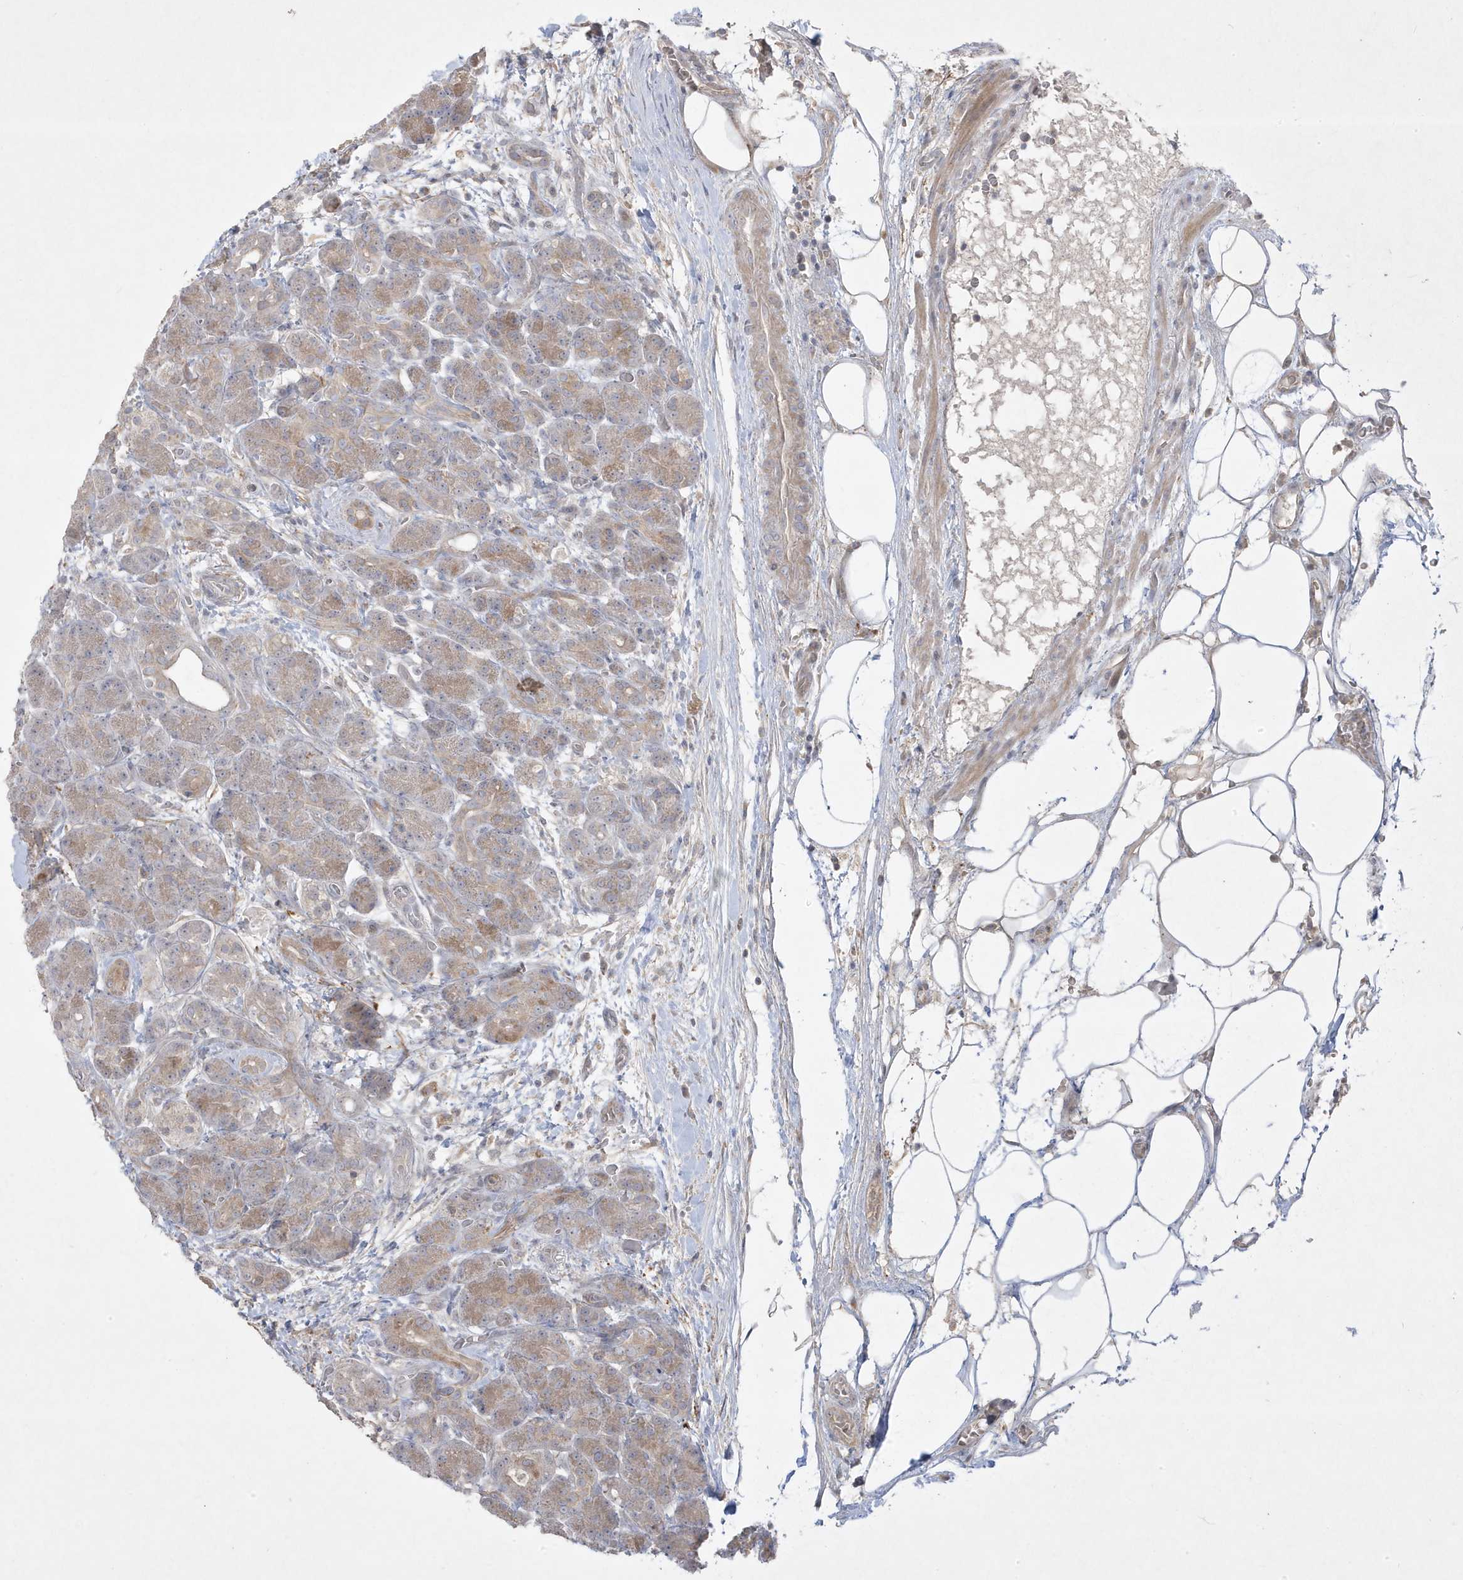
{"staining": {"intensity": "weak", "quantity": "25%-75%", "location": "cytoplasmic/membranous"}, "tissue": "pancreas", "cell_type": "Exocrine glandular cells", "image_type": "normal", "snomed": [{"axis": "morphology", "description": "Normal tissue, NOS"}, {"axis": "topography", "description": "Pancreas"}], "caption": "A brown stain labels weak cytoplasmic/membranous positivity of a protein in exocrine glandular cells of normal human pancreas.", "gene": "RGL4", "patient": {"sex": "male", "age": 63}}